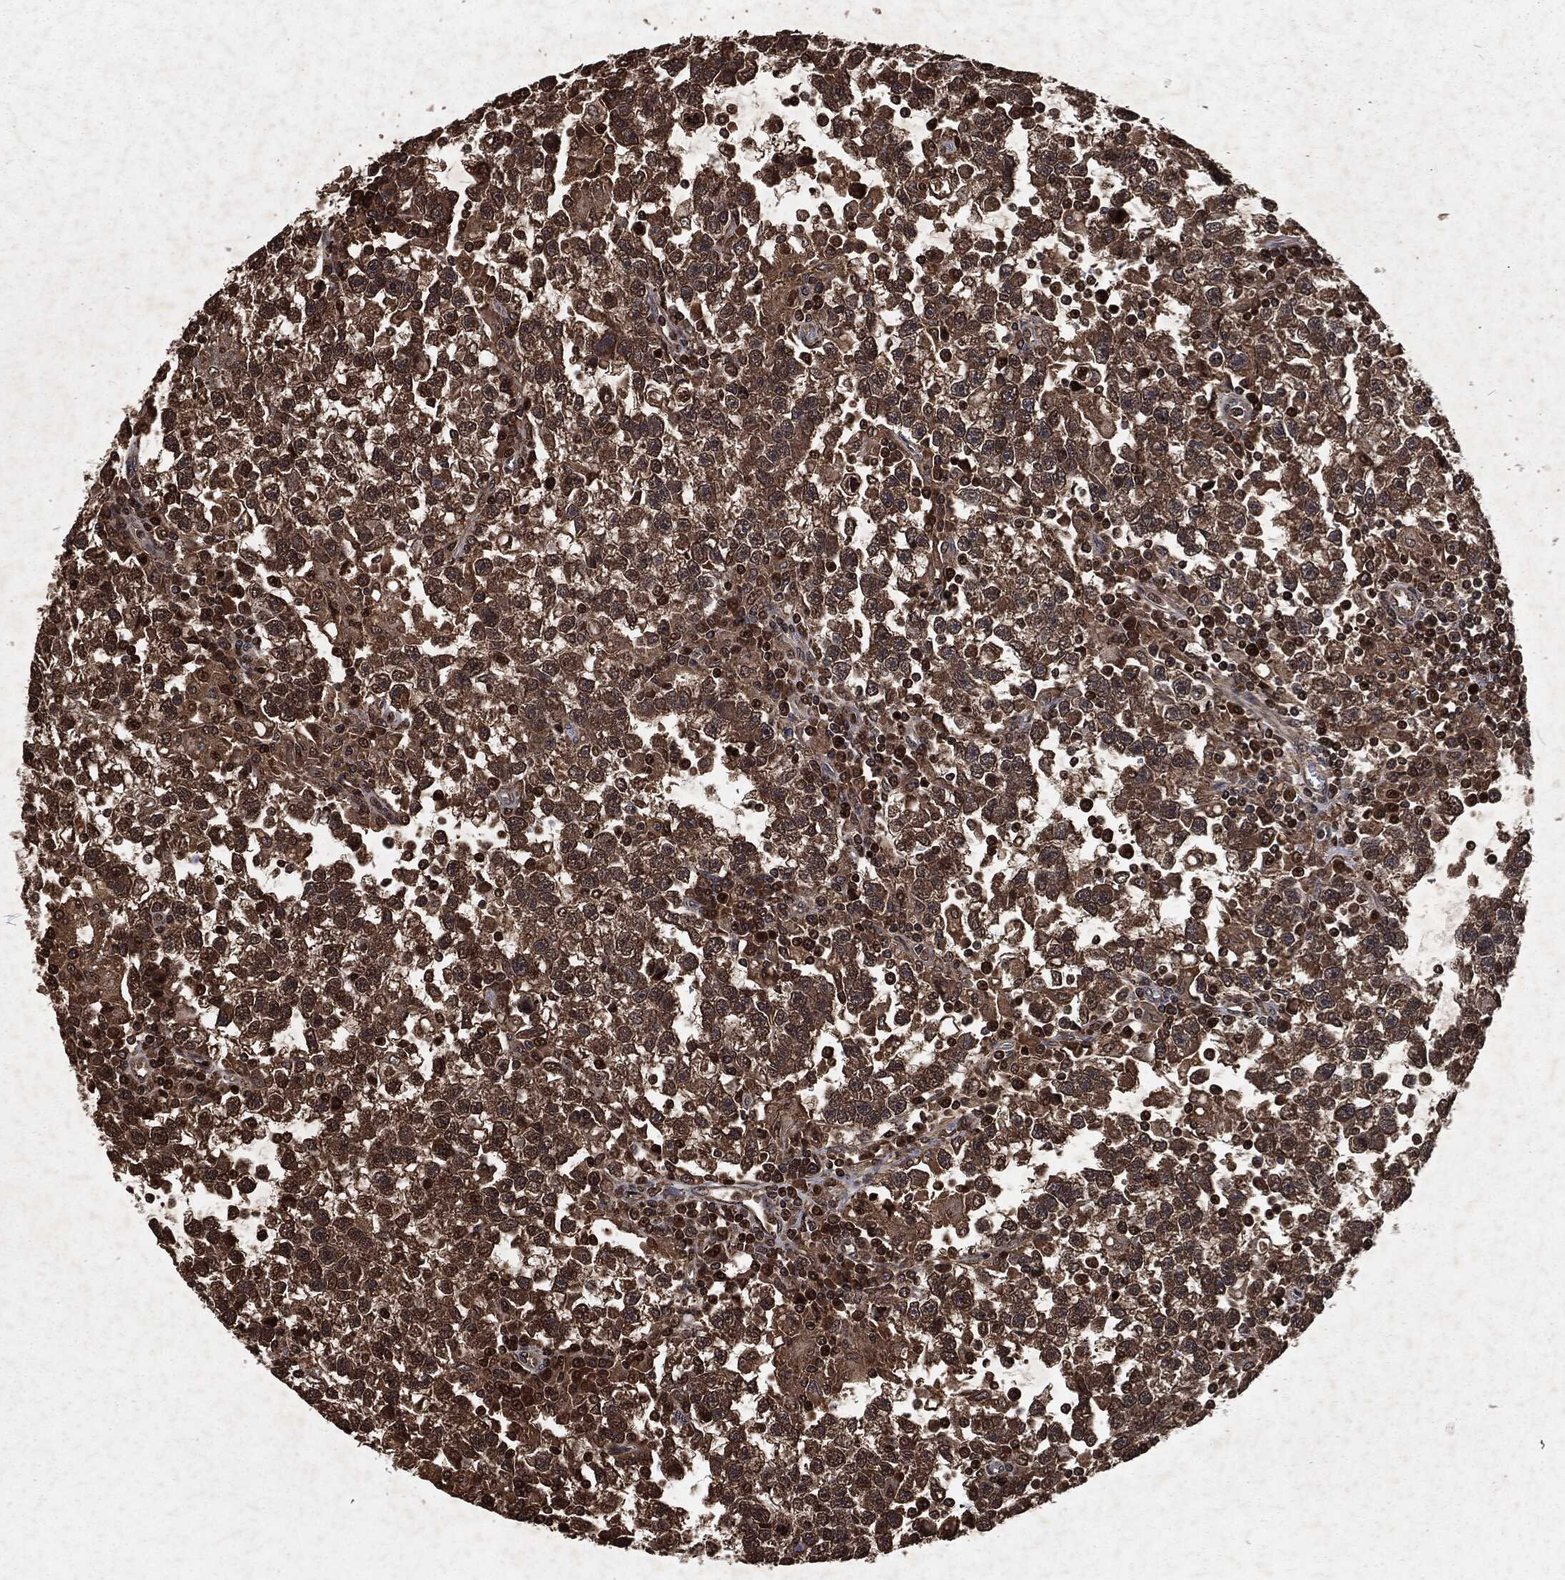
{"staining": {"intensity": "strong", "quantity": "25%-75%", "location": "cytoplasmic/membranous,nuclear"}, "tissue": "testis cancer", "cell_type": "Tumor cells", "image_type": "cancer", "snomed": [{"axis": "morphology", "description": "Seminoma, NOS"}, {"axis": "topography", "description": "Testis"}], "caption": "Strong cytoplasmic/membranous and nuclear staining for a protein is identified in approximately 25%-75% of tumor cells of testis seminoma using IHC.", "gene": "SNAI1", "patient": {"sex": "male", "age": 47}}